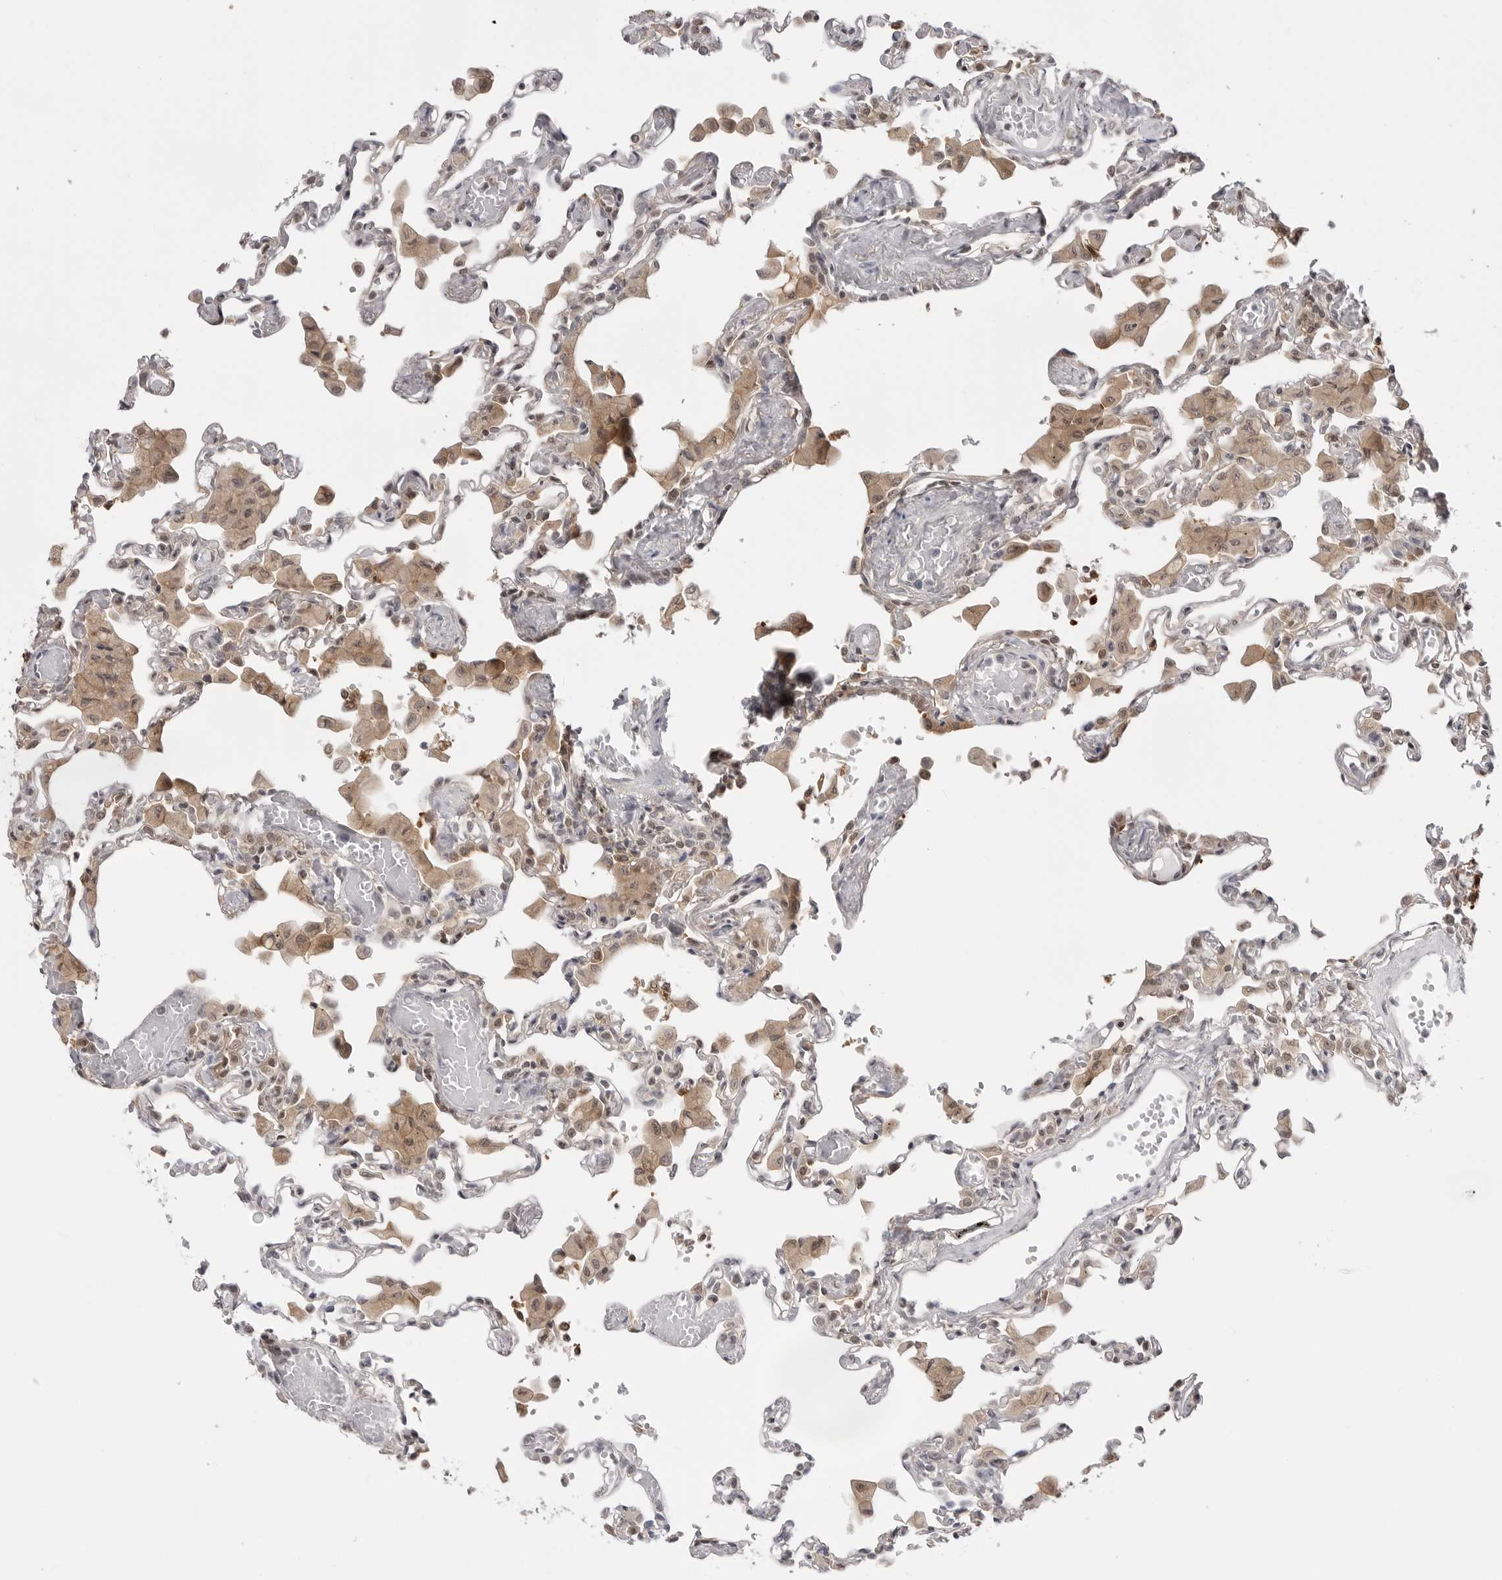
{"staining": {"intensity": "moderate", "quantity": "25%-75%", "location": "cytoplasmic/membranous,nuclear"}, "tissue": "lung", "cell_type": "Alveolar cells", "image_type": "normal", "snomed": [{"axis": "morphology", "description": "Normal tissue, NOS"}, {"axis": "topography", "description": "Bronchus"}, {"axis": "topography", "description": "Lung"}], "caption": "Protein expression analysis of benign lung reveals moderate cytoplasmic/membranous,nuclear expression in about 25%-75% of alveolar cells.", "gene": "YWHAG", "patient": {"sex": "female", "age": 49}}